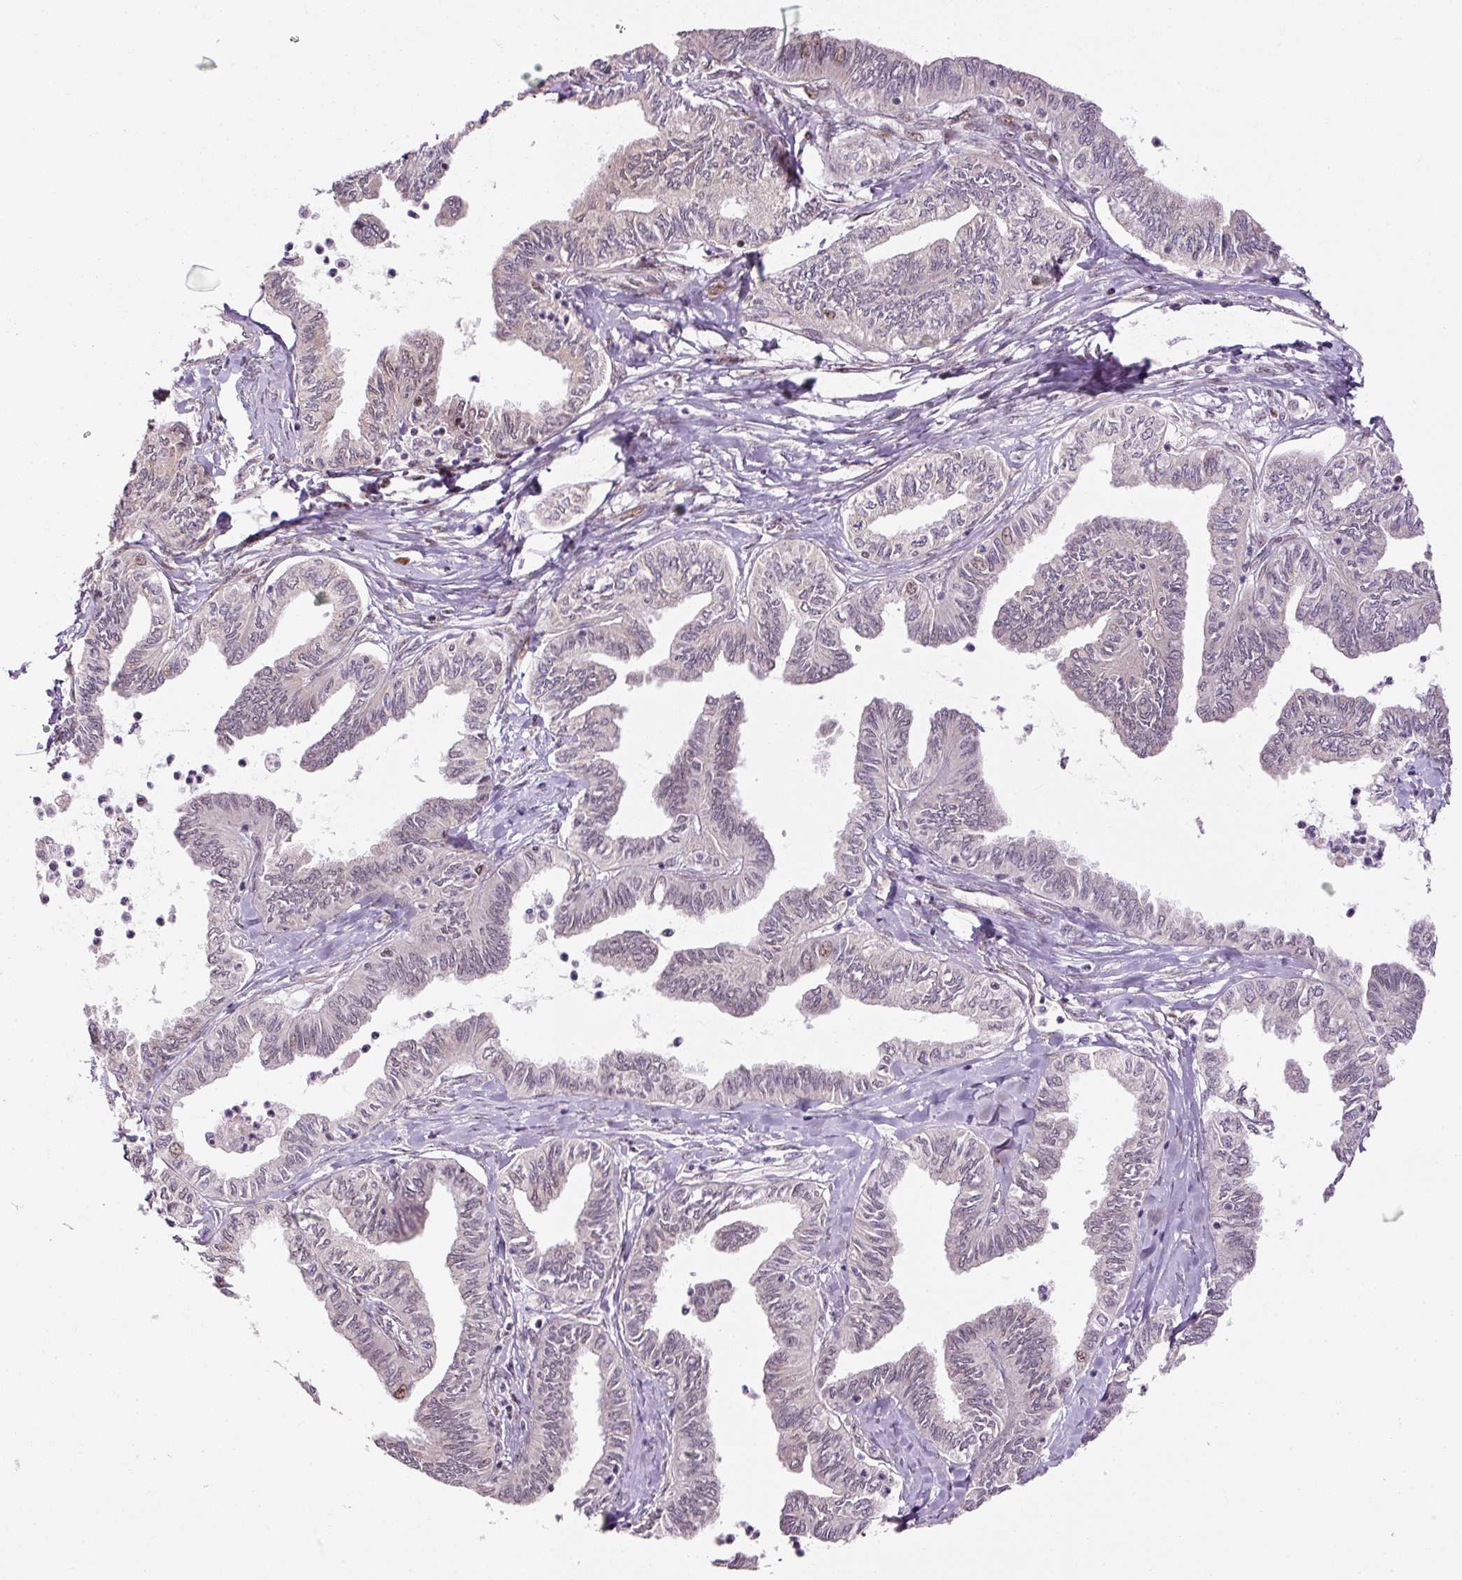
{"staining": {"intensity": "negative", "quantity": "none", "location": "none"}, "tissue": "ovarian cancer", "cell_type": "Tumor cells", "image_type": "cancer", "snomed": [{"axis": "morphology", "description": "Carcinoma, endometroid"}, {"axis": "topography", "description": "Ovary"}], "caption": "An IHC histopathology image of ovarian cancer is shown. There is no staining in tumor cells of ovarian cancer.", "gene": "ANKRD20A1", "patient": {"sex": "female", "age": 70}}